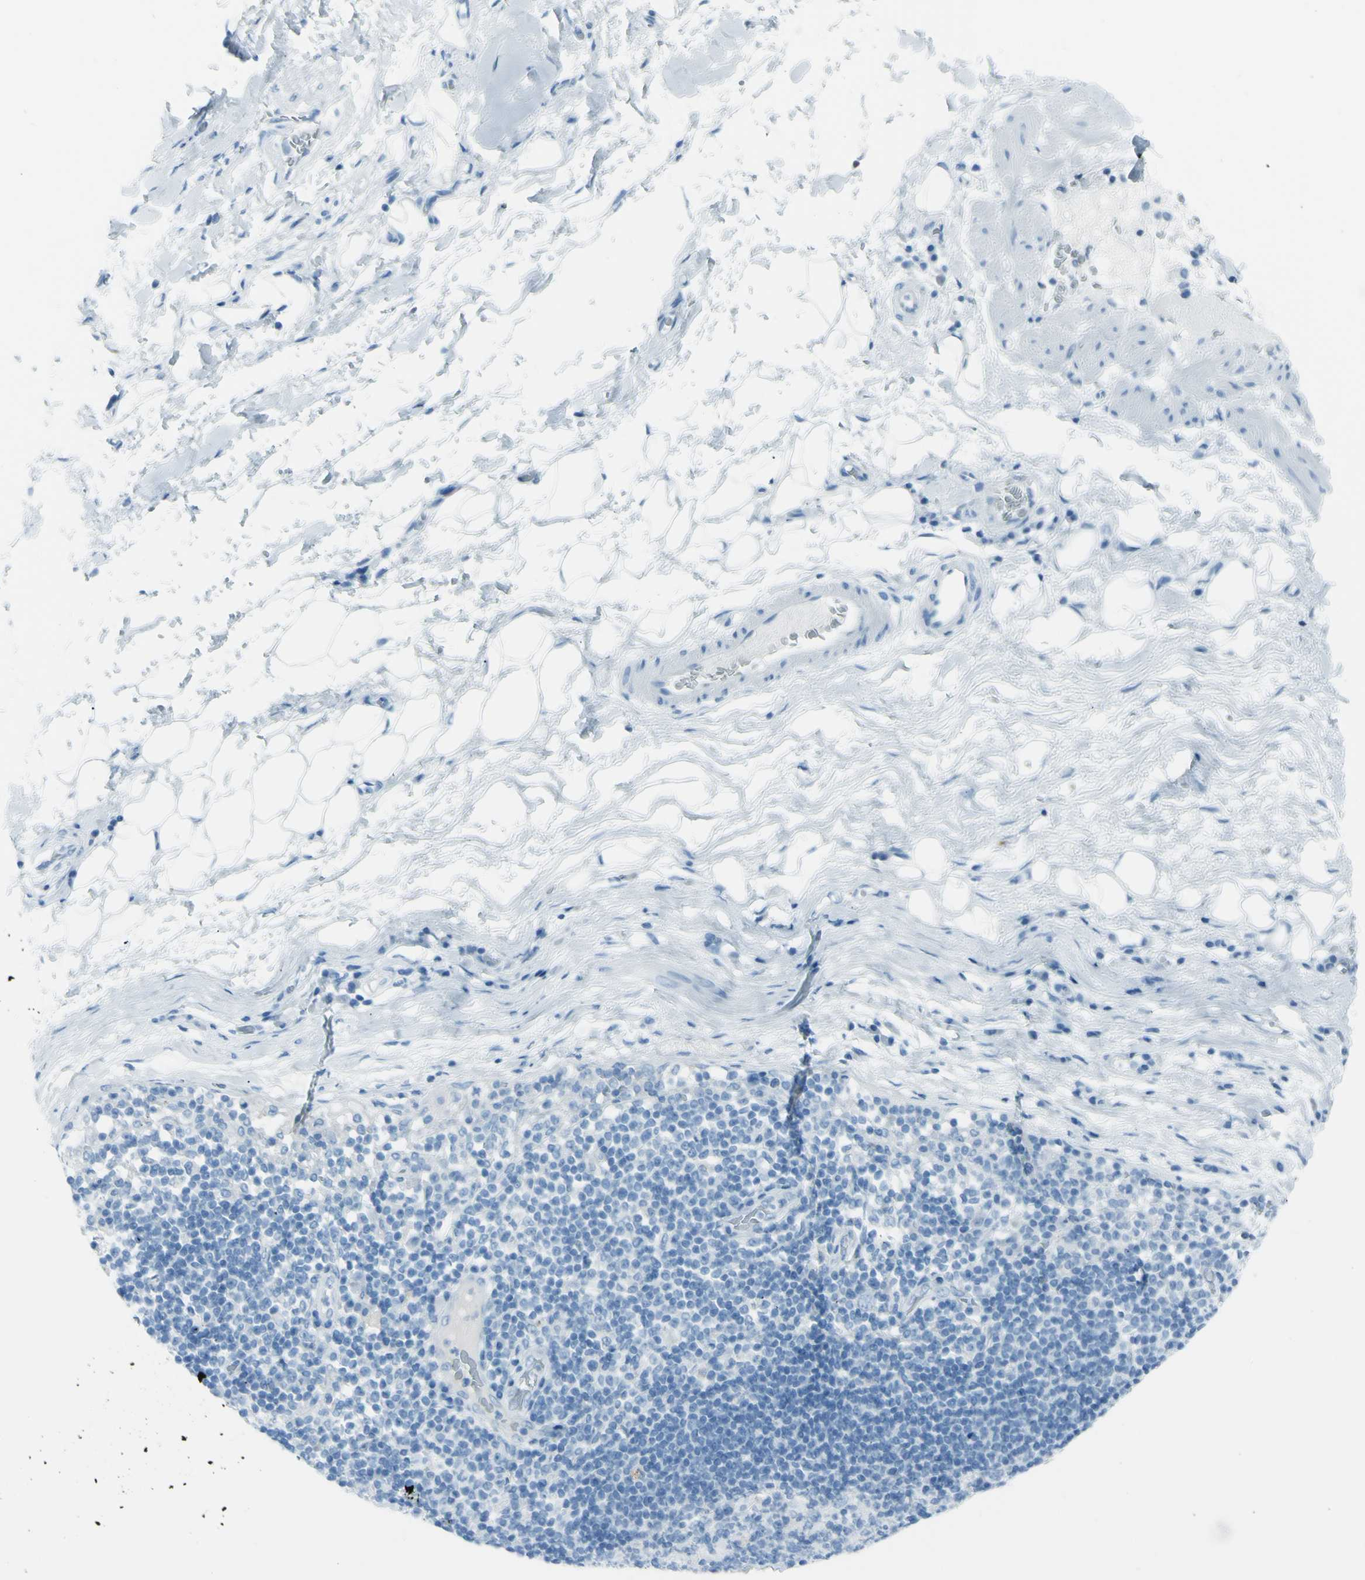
{"staining": {"intensity": "negative", "quantity": "none", "location": "none"}, "tissue": "adipose tissue", "cell_type": "Adipocytes", "image_type": "normal", "snomed": [{"axis": "morphology", "description": "Normal tissue, NOS"}, {"axis": "morphology", "description": "Adenocarcinoma, NOS"}, {"axis": "topography", "description": "Esophagus"}], "caption": "Immunohistochemistry (IHC) of benign adipose tissue demonstrates no positivity in adipocytes.", "gene": "AFP", "patient": {"sex": "male", "age": 62}}